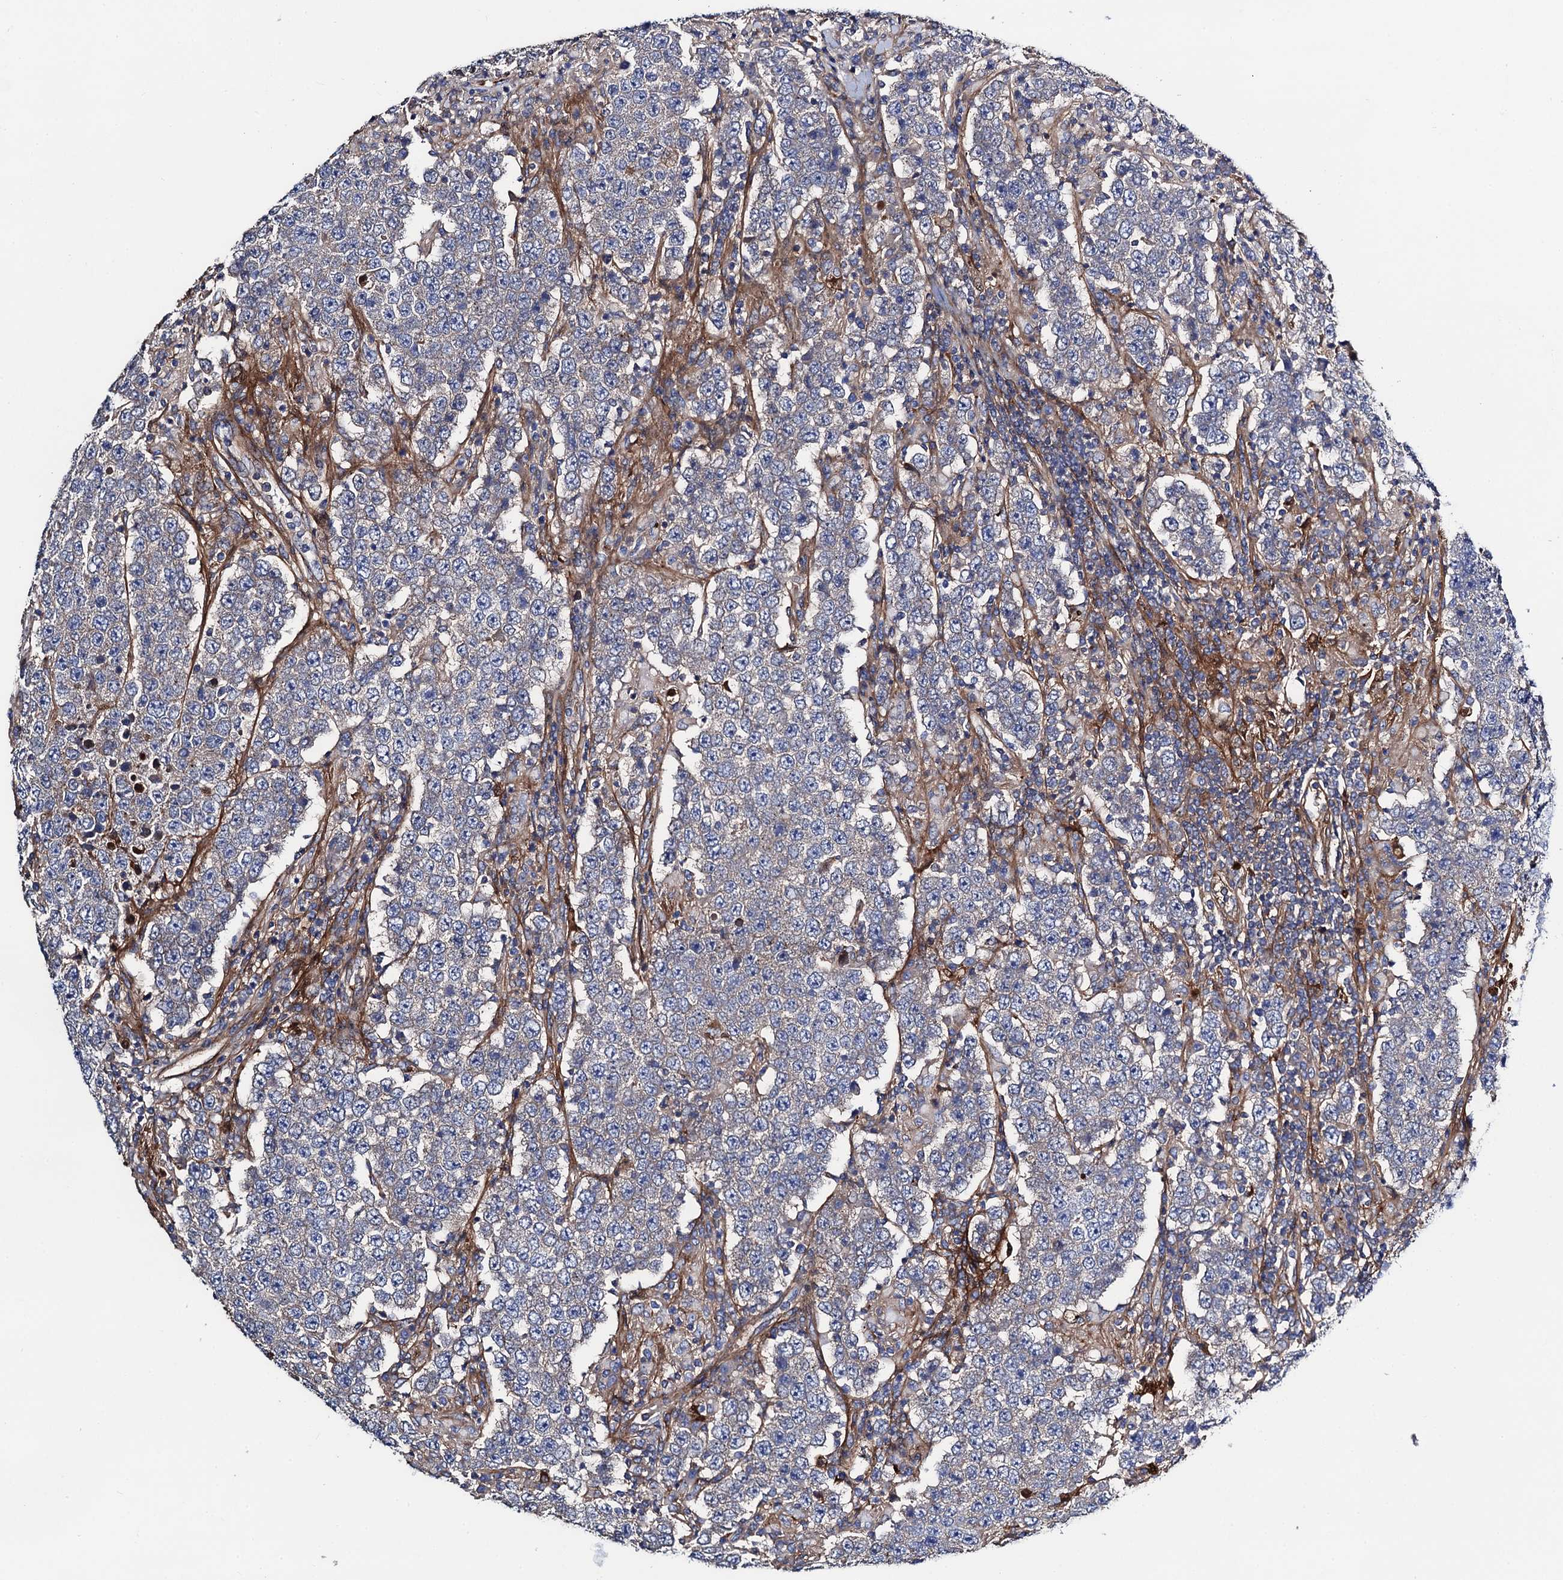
{"staining": {"intensity": "negative", "quantity": "none", "location": "none"}, "tissue": "testis cancer", "cell_type": "Tumor cells", "image_type": "cancer", "snomed": [{"axis": "morphology", "description": "Normal tissue, NOS"}, {"axis": "morphology", "description": "Urothelial carcinoma, High grade"}, {"axis": "morphology", "description": "Seminoma, NOS"}, {"axis": "morphology", "description": "Carcinoma, Embryonal, NOS"}, {"axis": "topography", "description": "Urinary bladder"}, {"axis": "topography", "description": "Testis"}], "caption": "This is an immunohistochemistry photomicrograph of testis cancer (seminoma). There is no positivity in tumor cells.", "gene": "FREM3", "patient": {"sex": "male", "age": 41}}